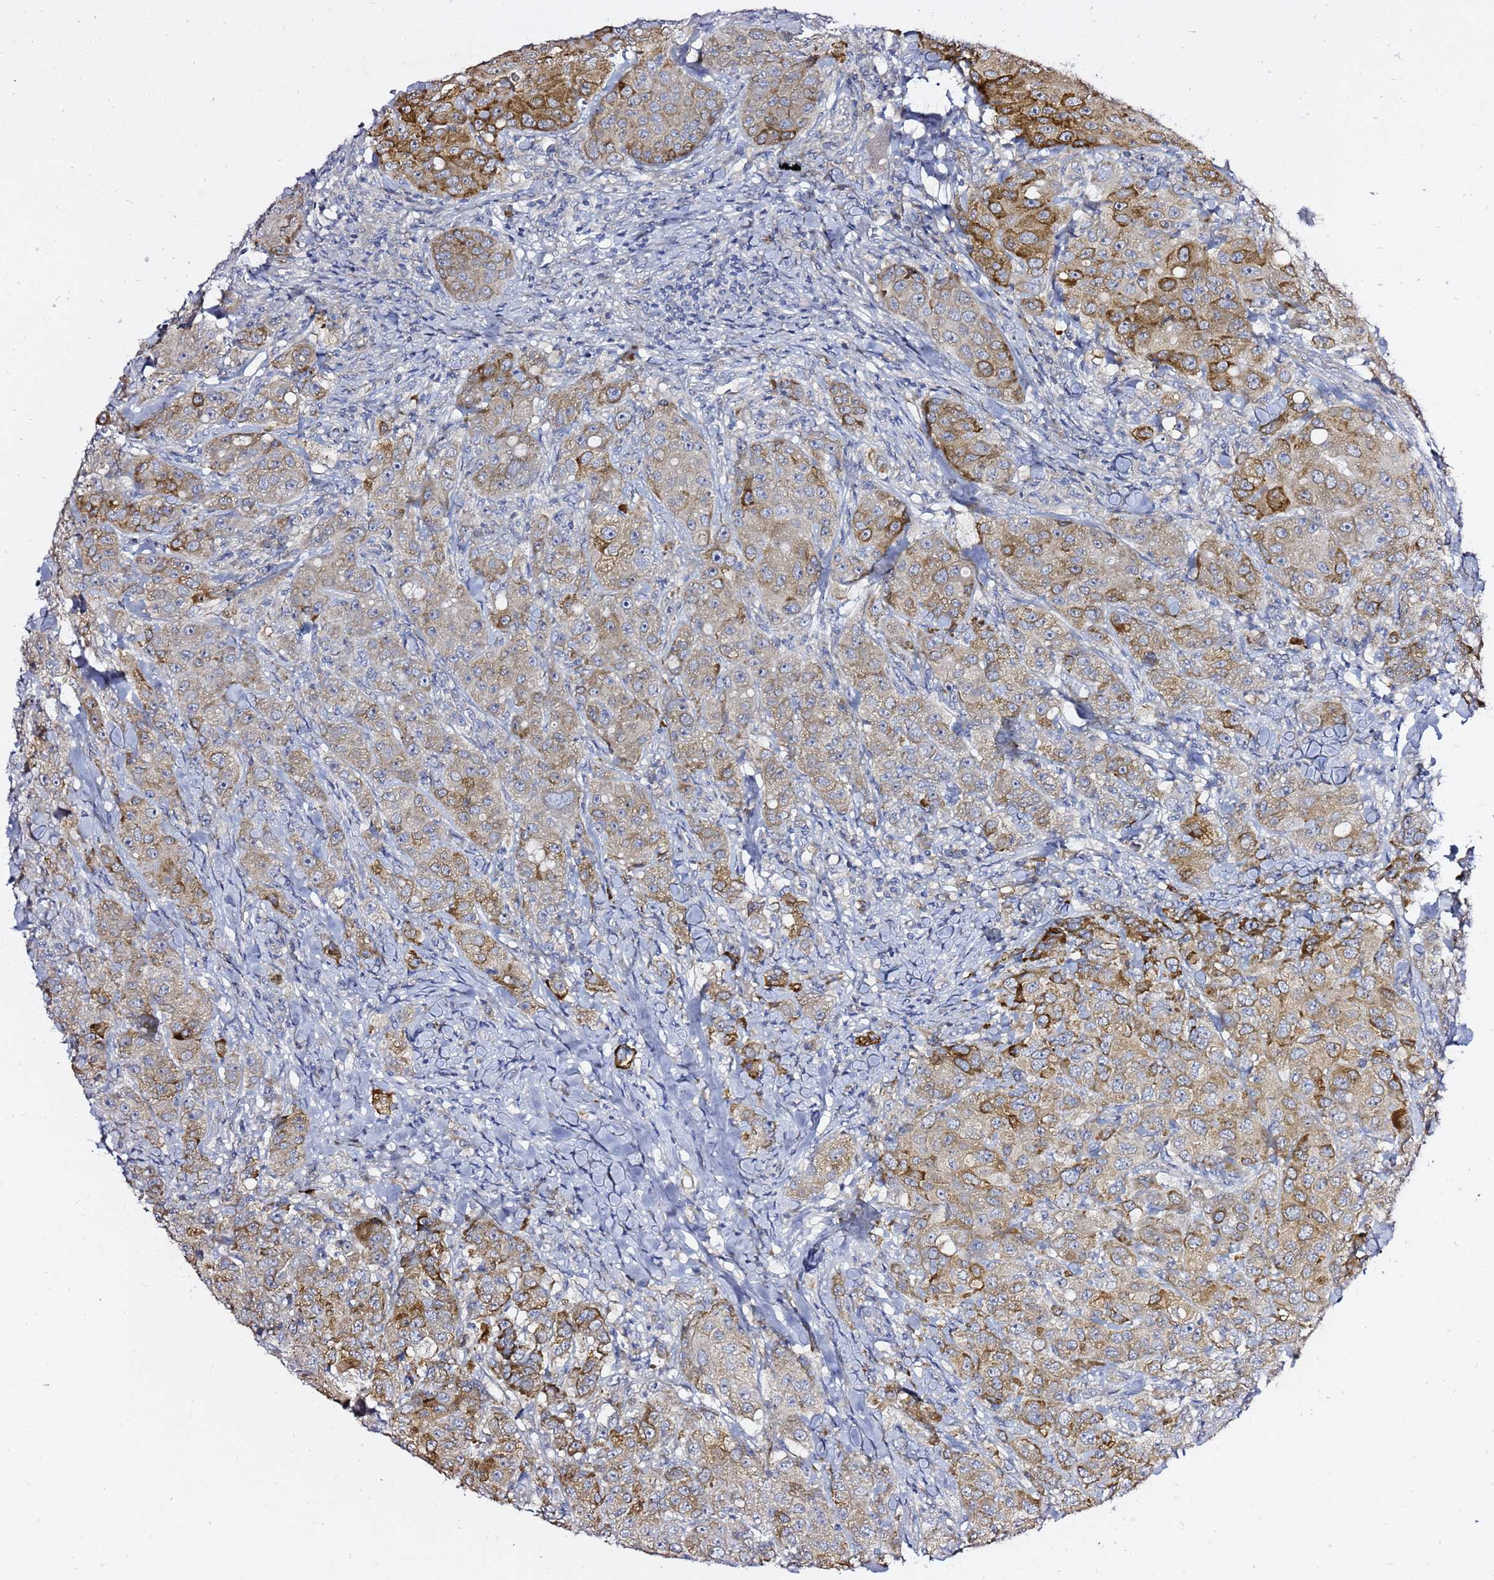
{"staining": {"intensity": "moderate", "quantity": "25%-75%", "location": "cytoplasmic/membranous"}, "tissue": "breast cancer", "cell_type": "Tumor cells", "image_type": "cancer", "snomed": [{"axis": "morphology", "description": "Duct carcinoma"}, {"axis": "topography", "description": "Breast"}], "caption": "Intraductal carcinoma (breast) tissue displays moderate cytoplasmic/membranous expression in approximately 25%-75% of tumor cells", "gene": "MON1B", "patient": {"sex": "female", "age": 43}}